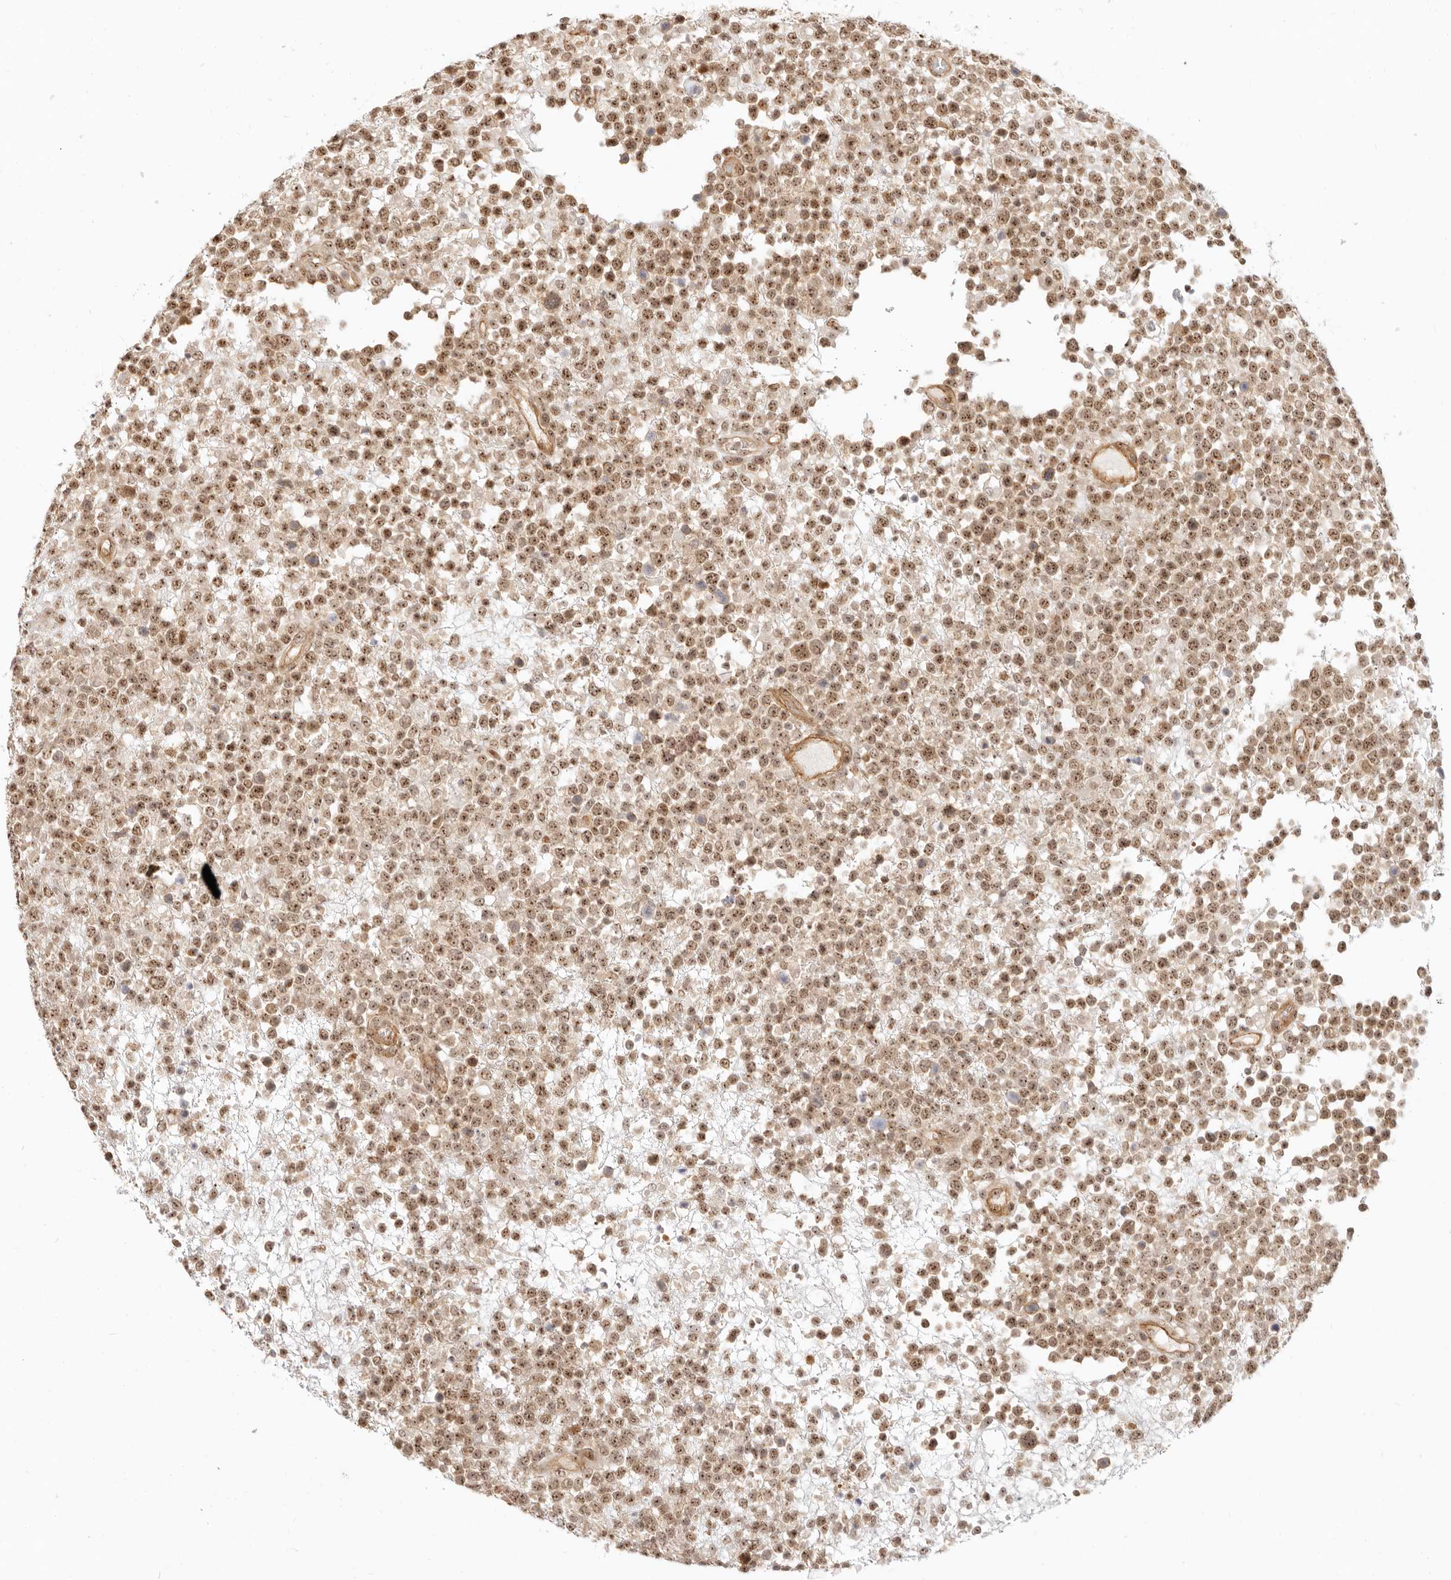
{"staining": {"intensity": "moderate", "quantity": ">75%", "location": "nuclear"}, "tissue": "lymphoma", "cell_type": "Tumor cells", "image_type": "cancer", "snomed": [{"axis": "morphology", "description": "Malignant lymphoma, non-Hodgkin's type, High grade"}, {"axis": "topography", "description": "Colon"}], "caption": "The histopathology image demonstrates immunohistochemical staining of lymphoma. There is moderate nuclear positivity is appreciated in approximately >75% of tumor cells.", "gene": "BAP1", "patient": {"sex": "female", "age": 53}}